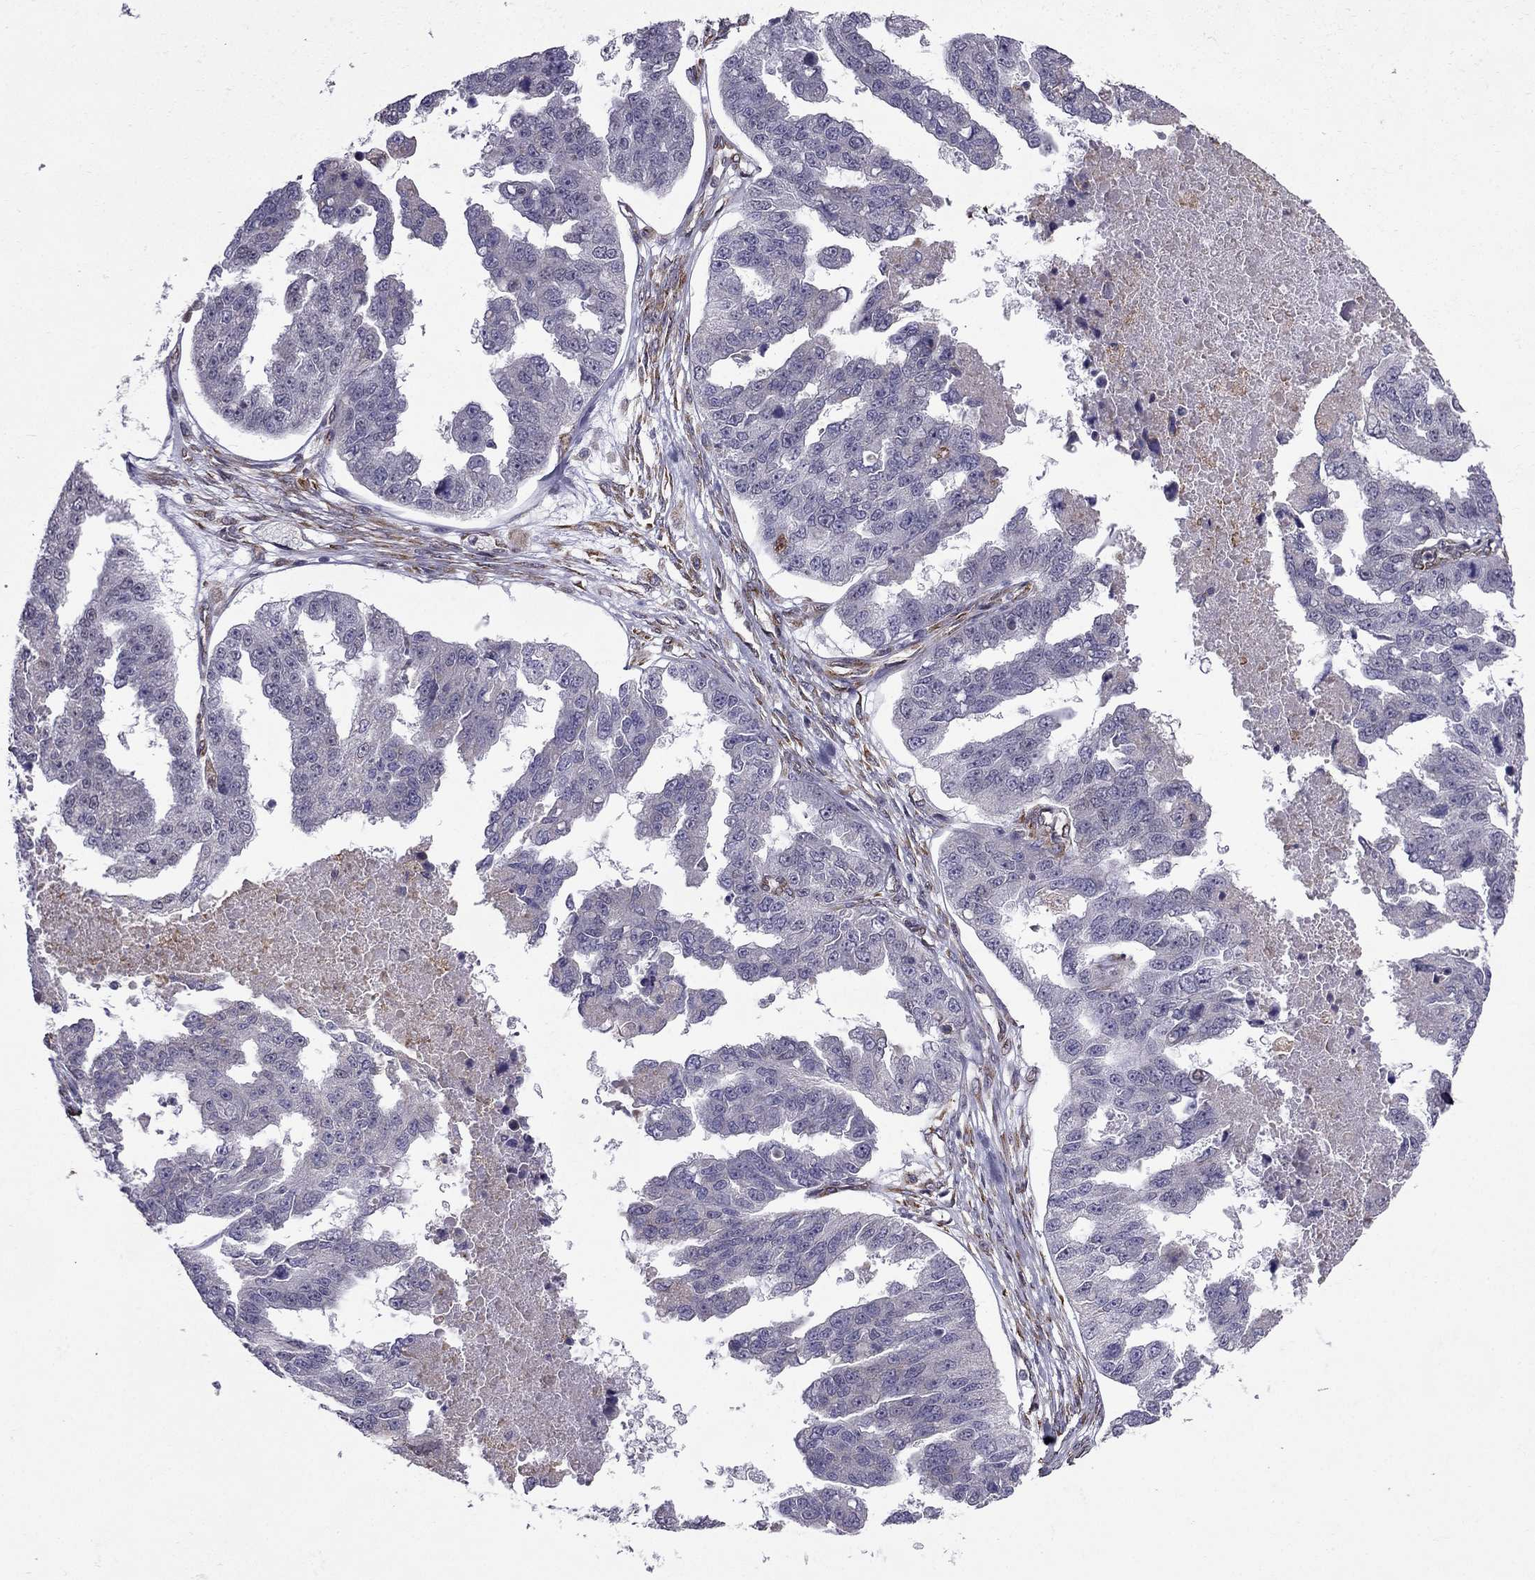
{"staining": {"intensity": "negative", "quantity": "none", "location": "none"}, "tissue": "ovarian cancer", "cell_type": "Tumor cells", "image_type": "cancer", "snomed": [{"axis": "morphology", "description": "Cystadenocarcinoma, serous, NOS"}, {"axis": "topography", "description": "Ovary"}], "caption": "Tumor cells are negative for brown protein staining in serous cystadenocarcinoma (ovarian). (DAB (3,3'-diaminobenzidine) immunohistochemistry with hematoxylin counter stain).", "gene": "IKBIP", "patient": {"sex": "female", "age": 58}}